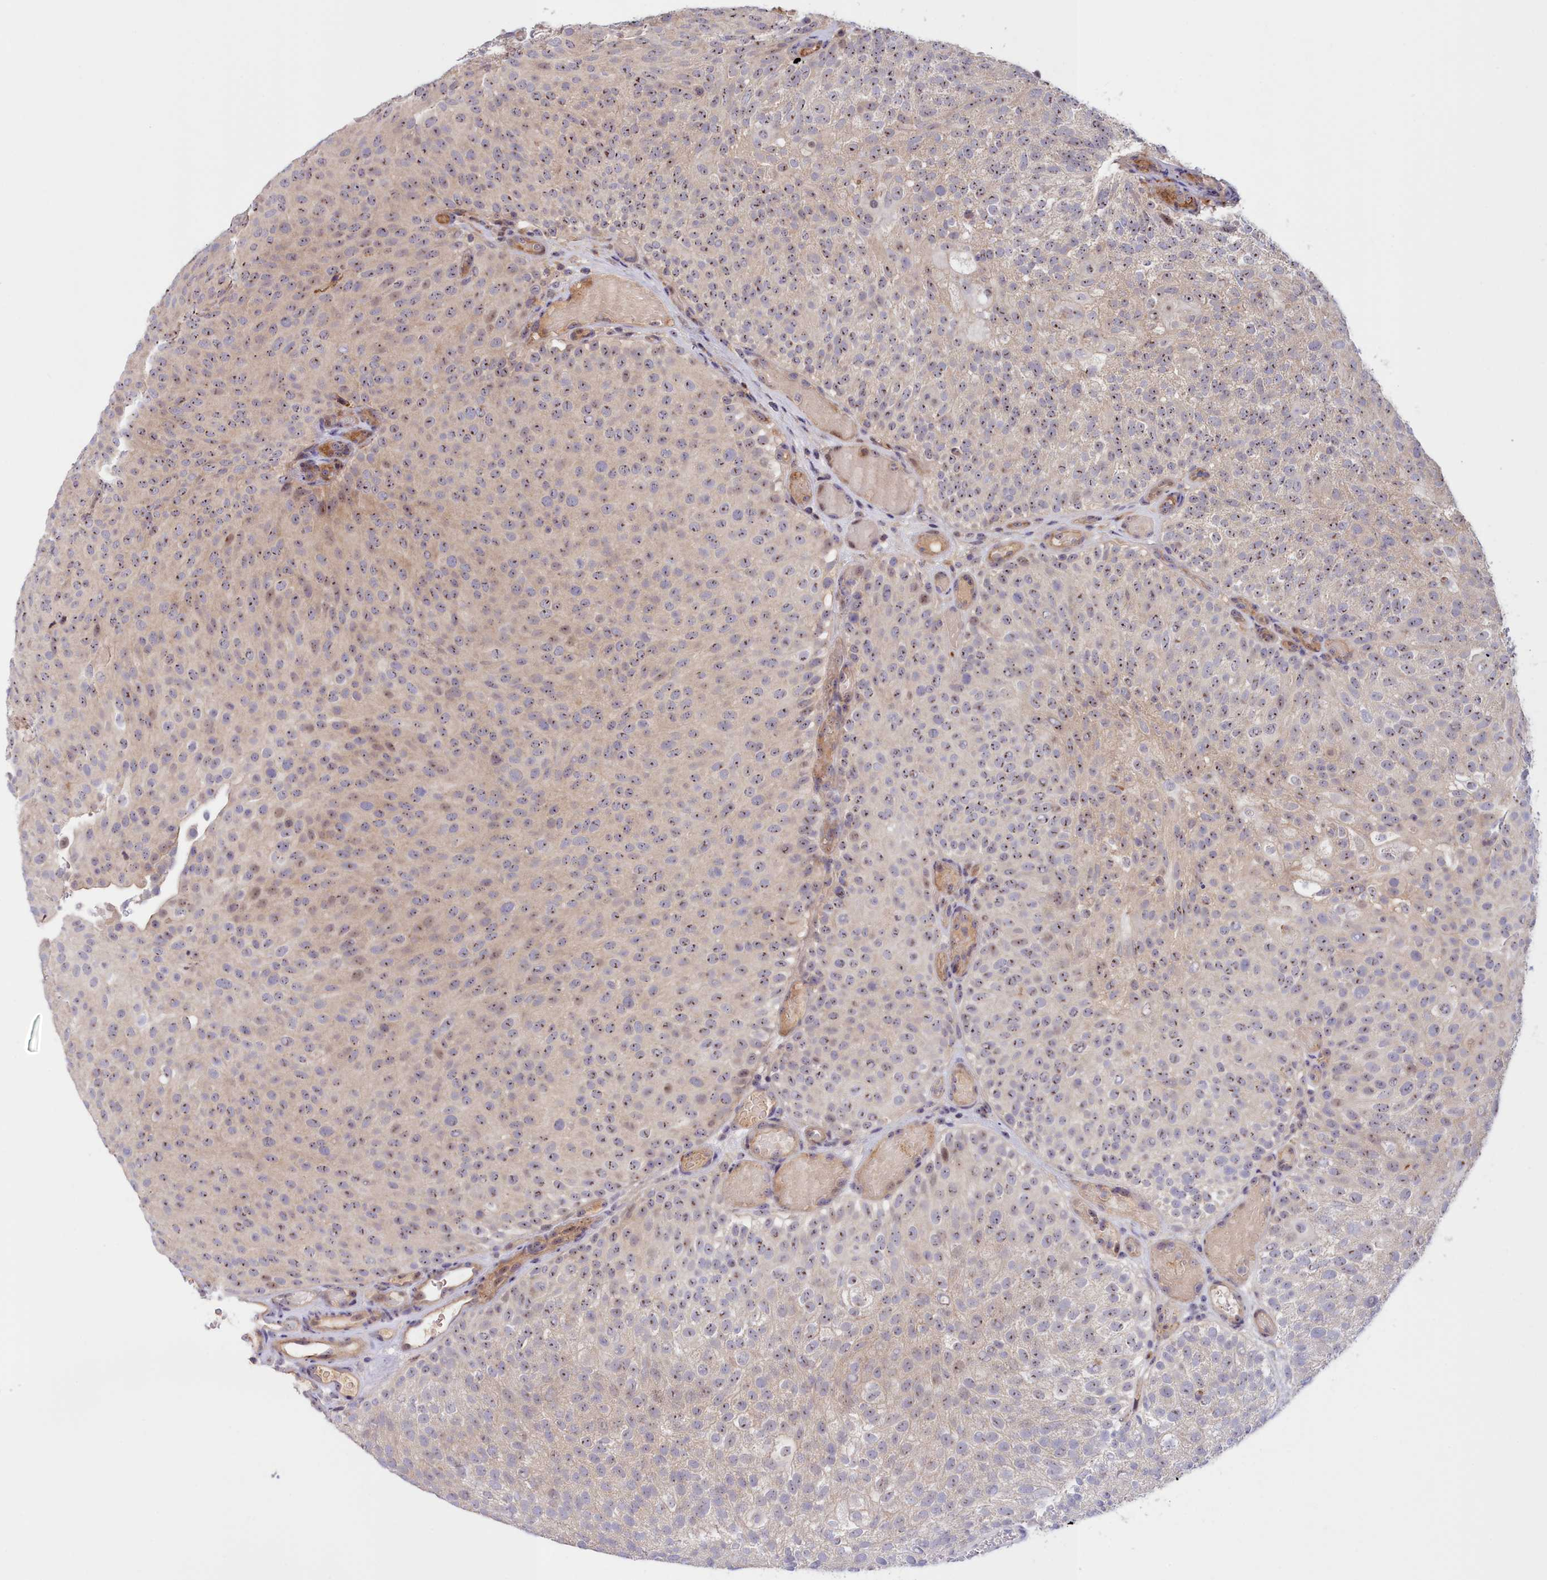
{"staining": {"intensity": "moderate", "quantity": "25%-75%", "location": "nuclear"}, "tissue": "urothelial cancer", "cell_type": "Tumor cells", "image_type": "cancer", "snomed": [{"axis": "morphology", "description": "Urothelial carcinoma, Low grade"}, {"axis": "topography", "description": "Urinary bladder"}], "caption": "This histopathology image reveals urothelial cancer stained with immunohistochemistry to label a protein in brown. The nuclear of tumor cells show moderate positivity for the protein. Nuclei are counter-stained blue.", "gene": "NEURL4", "patient": {"sex": "male", "age": 78}}